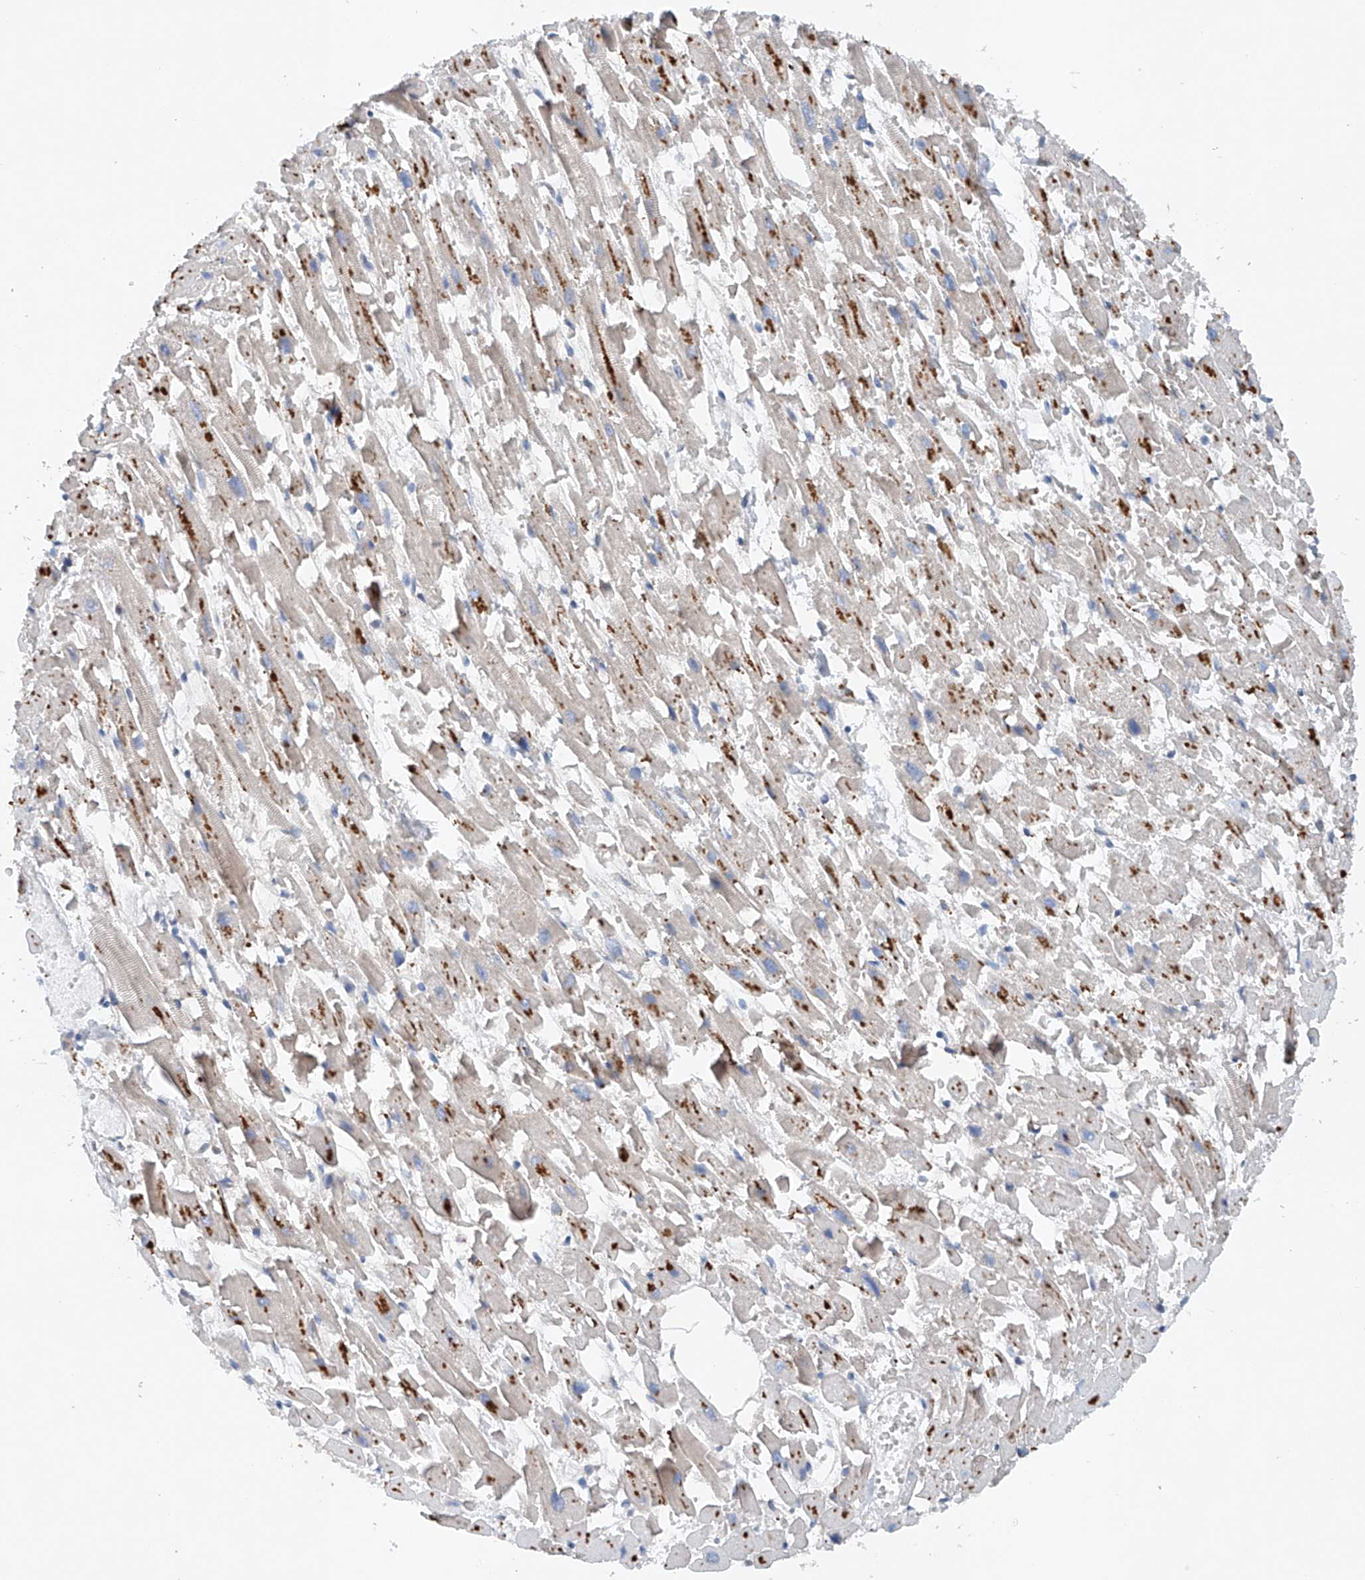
{"staining": {"intensity": "moderate", "quantity": "25%-75%", "location": "cytoplasmic/membranous"}, "tissue": "heart muscle", "cell_type": "Cardiomyocytes", "image_type": "normal", "snomed": [{"axis": "morphology", "description": "Normal tissue, NOS"}, {"axis": "topography", "description": "Heart"}], "caption": "Human heart muscle stained for a protein (brown) demonstrates moderate cytoplasmic/membranous positive positivity in approximately 25%-75% of cardiomyocytes.", "gene": "CEP85L", "patient": {"sex": "female", "age": 64}}